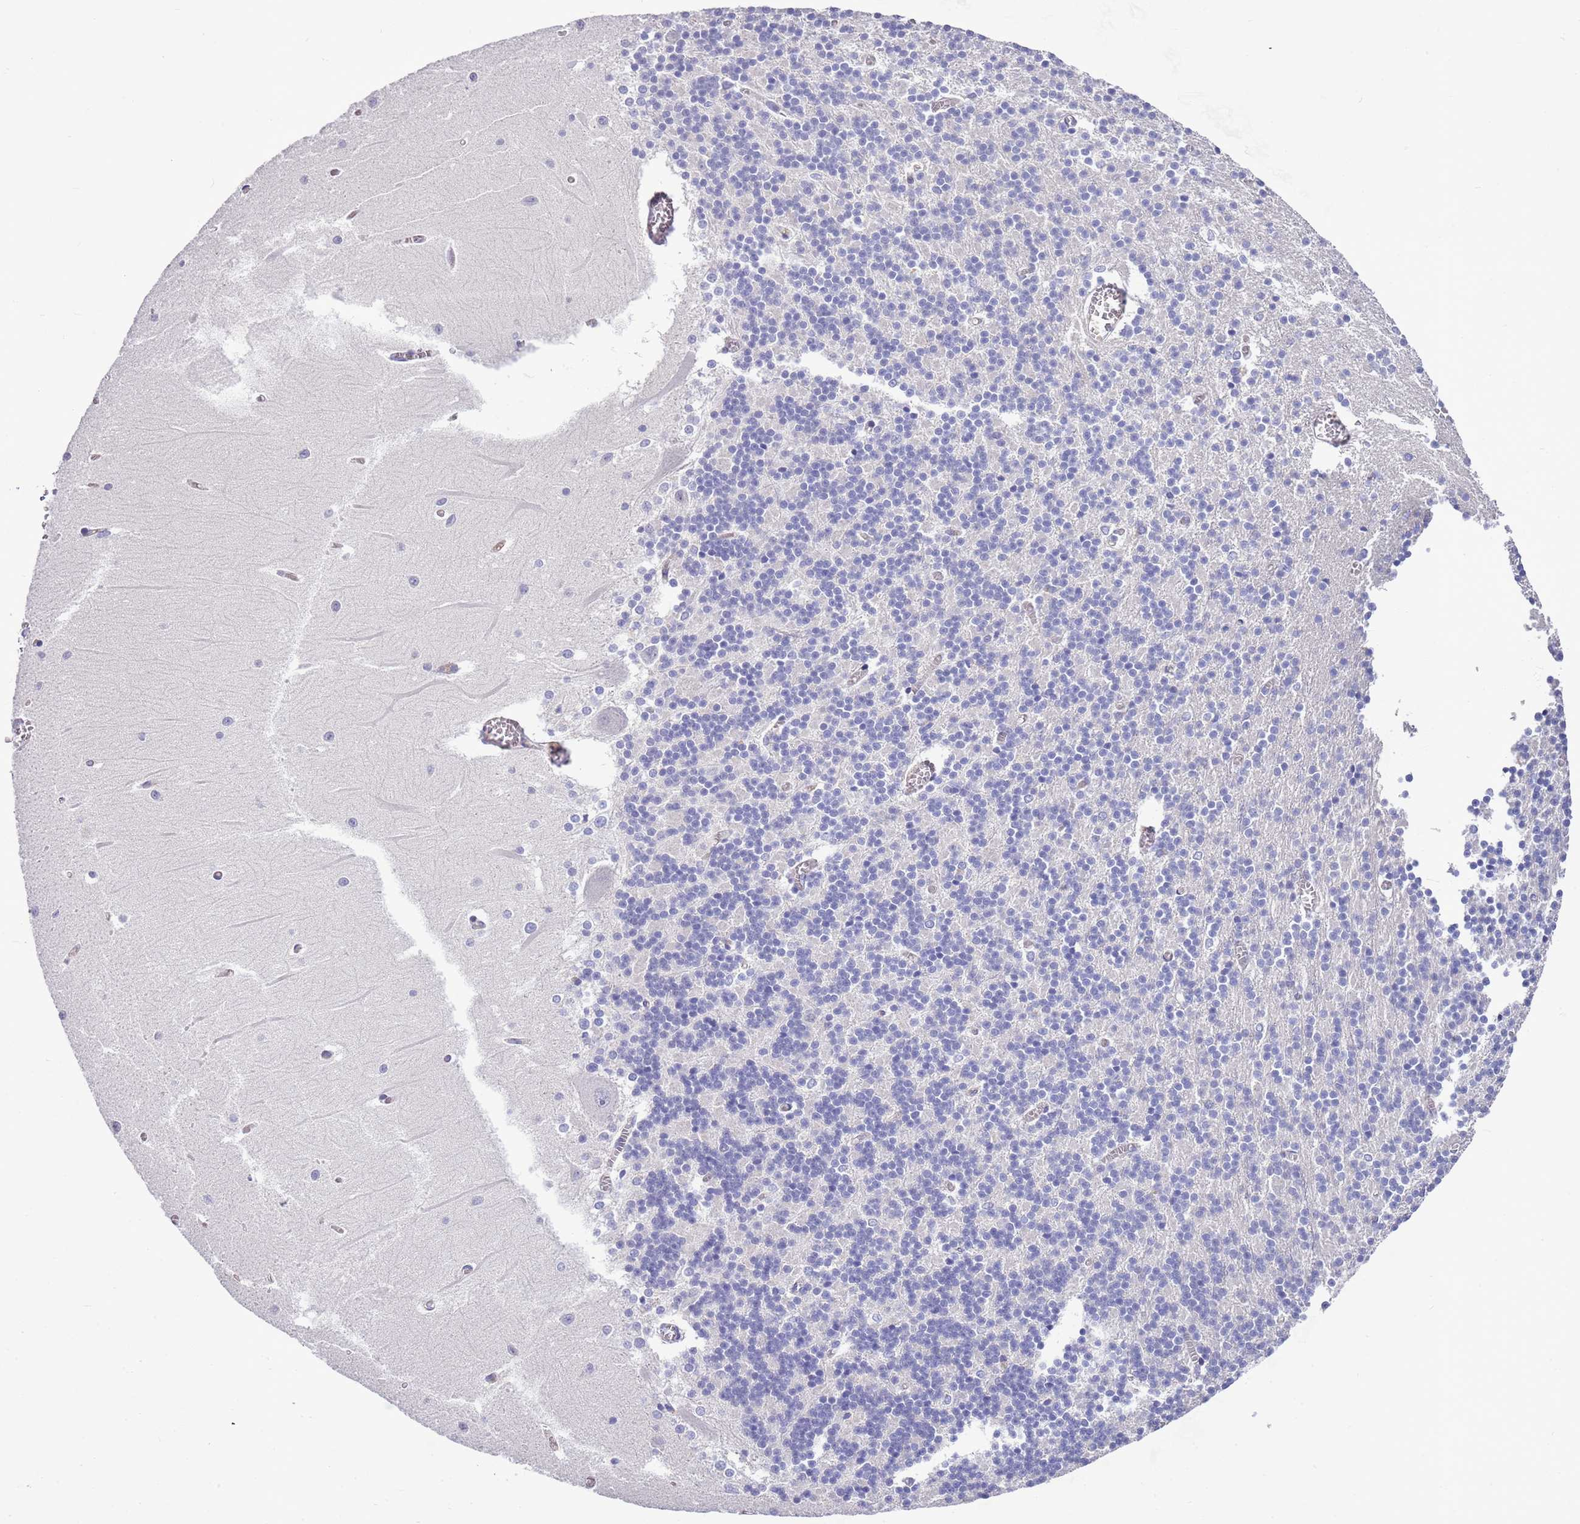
{"staining": {"intensity": "negative", "quantity": "none", "location": "none"}, "tissue": "cerebellum", "cell_type": "Cells in granular layer", "image_type": "normal", "snomed": [{"axis": "morphology", "description": "Normal tissue, NOS"}, {"axis": "topography", "description": "Cerebellum"}], "caption": "An IHC photomicrograph of benign cerebellum is shown. There is no staining in cells in granular layer of cerebellum.", "gene": "BRMS1L", "patient": {"sex": "male", "age": 37}}